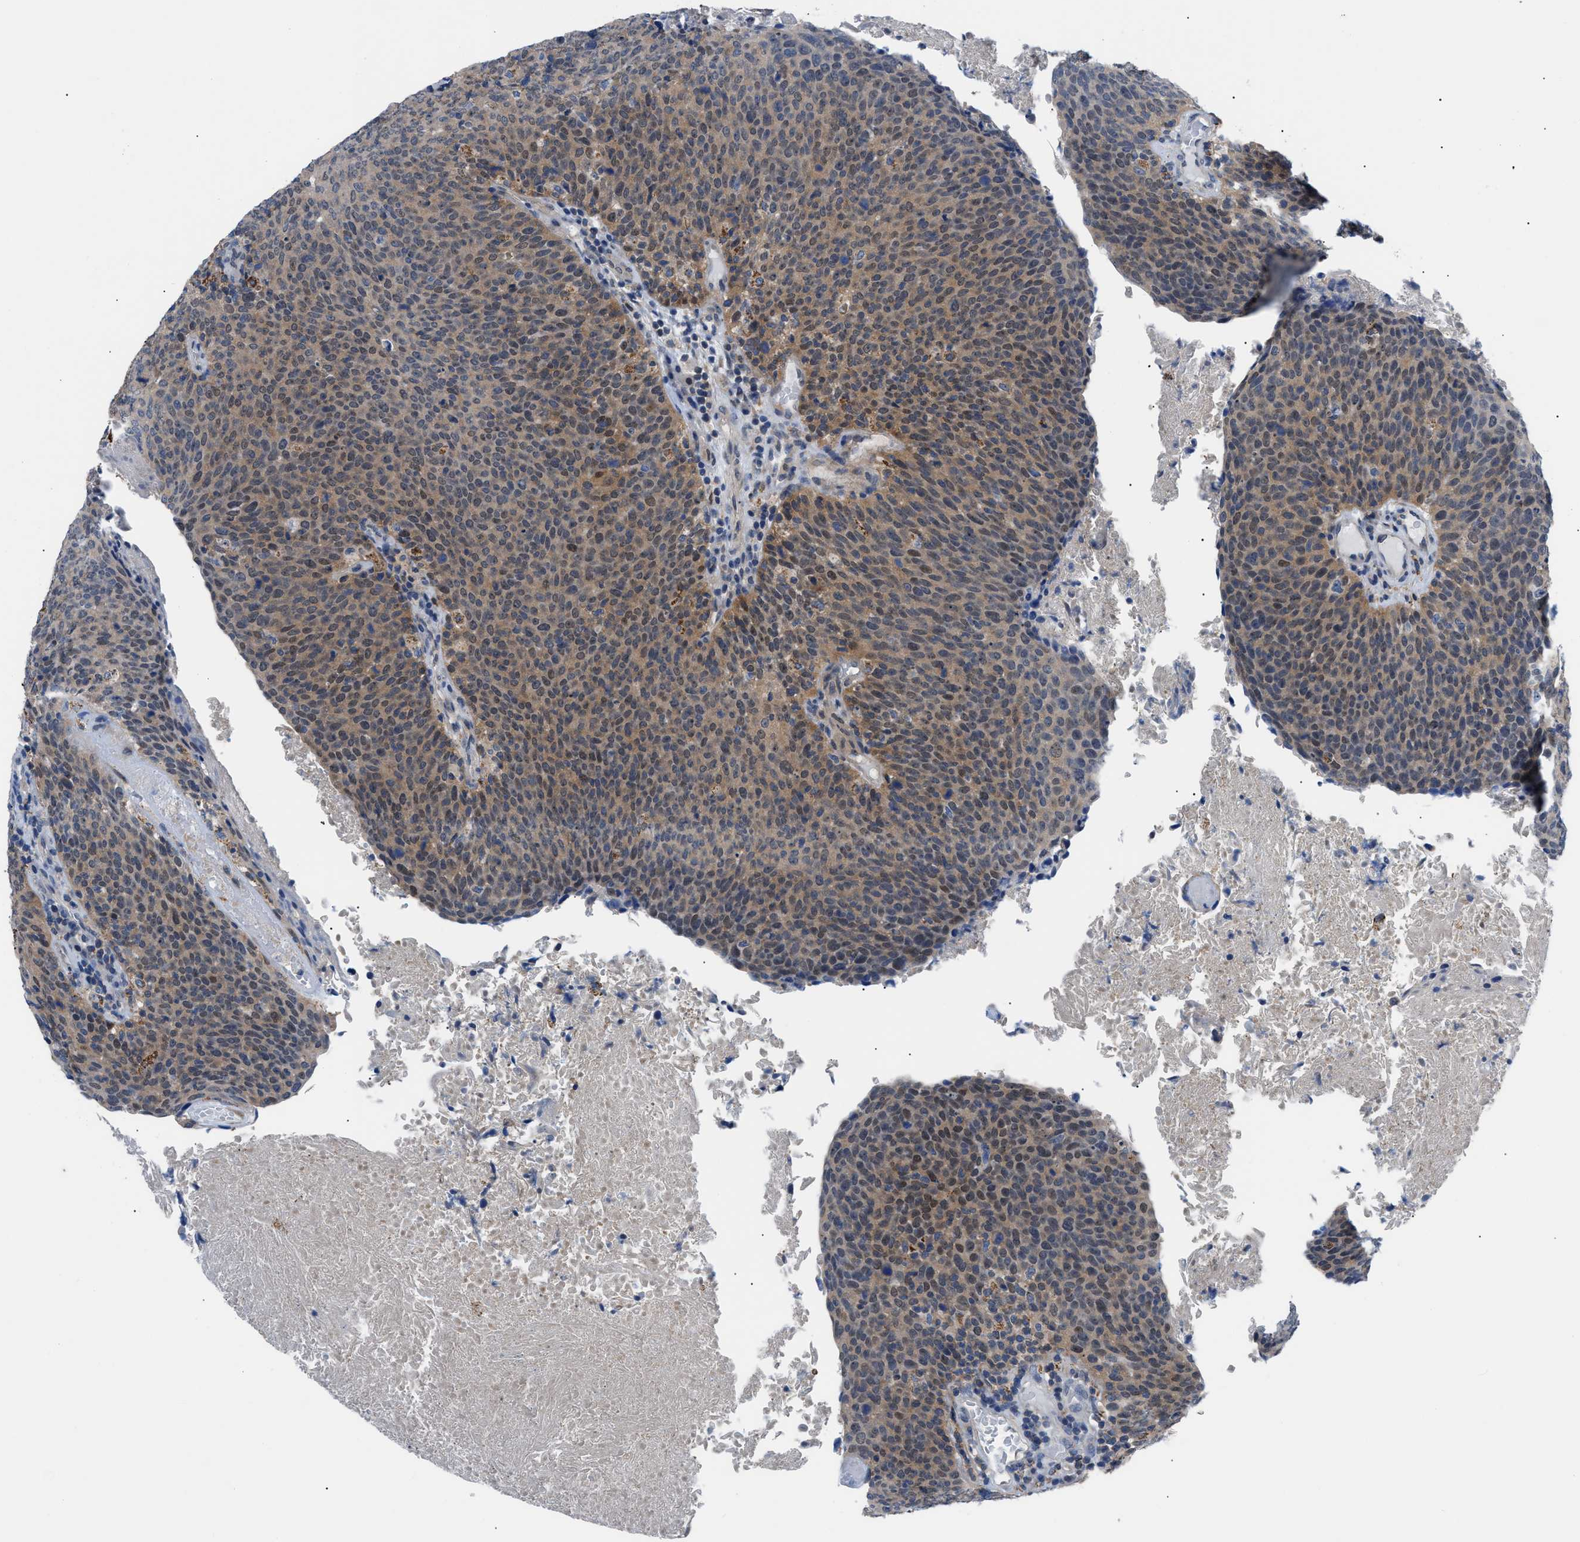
{"staining": {"intensity": "moderate", "quantity": ">75%", "location": "cytoplasmic/membranous,nuclear"}, "tissue": "head and neck cancer", "cell_type": "Tumor cells", "image_type": "cancer", "snomed": [{"axis": "morphology", "description": "Squamous cell carcinoma, NOS"}, {"axis": "morphology", "description": "Squamous cell carcinoma, metastatic, NOS"}, {"axis": "topography", "description": "Lymph node"}, {"axis": "topography", "description": "Head-Neck"}], "caption": "Immunohistochemistry (IHC) of human head and neck metastatic squamous cell carcinoma demonstrates medium levels of moderate cytoplasmic/membranous and nuclear staining in approximately >75% of tumor cells.", "gene": "TMEM45B", "patient": {"sex": "male", "age": 62}}